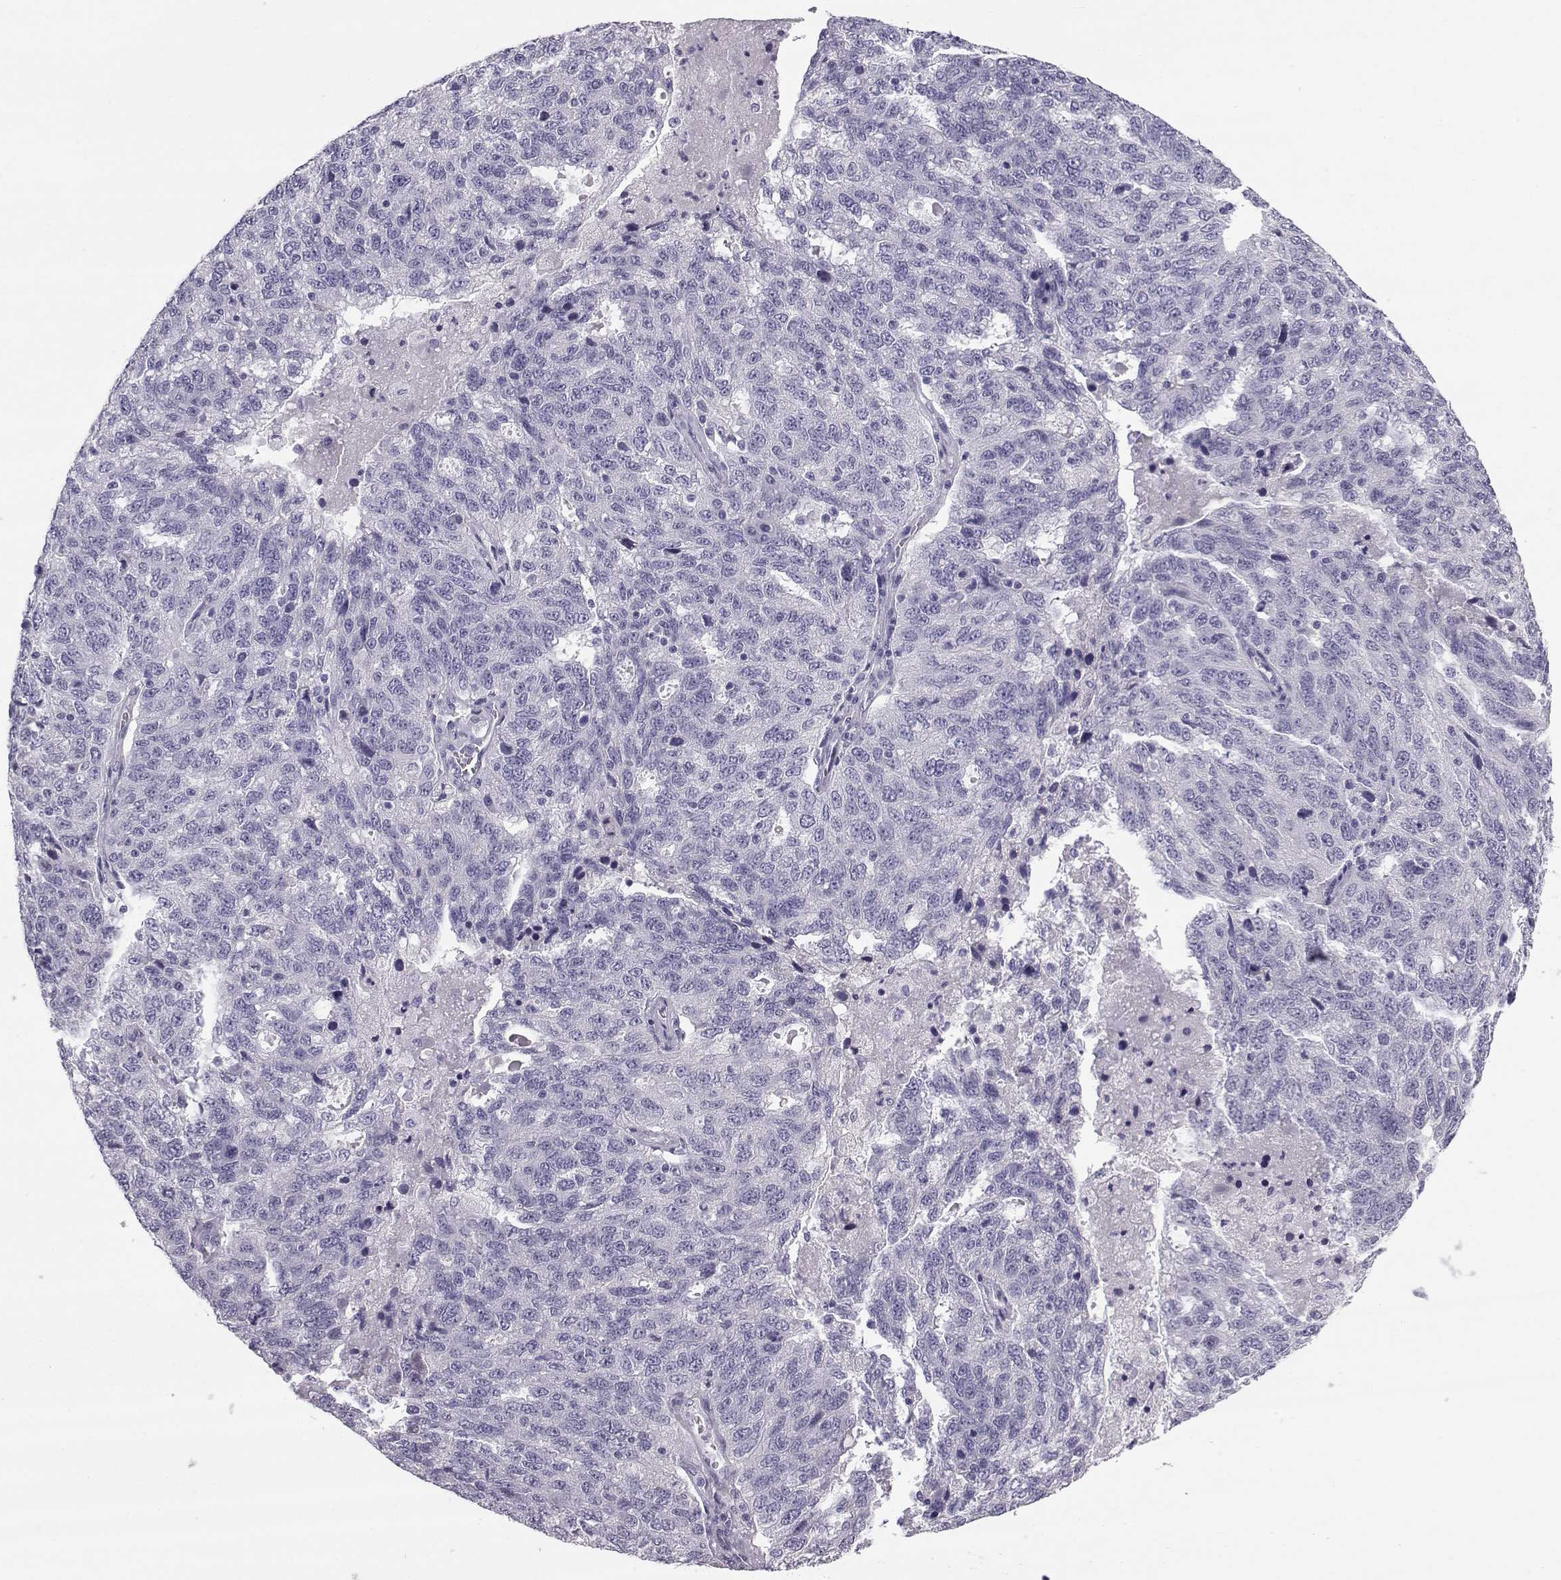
{"staining": {"intensity": "negative", "quantity": "none", "location": "none"}, "tissue": "ovarian cancer", "cell_type": "Tumor cells", "image_type": "cancer", "snomed": [{"axis": "morphology", "description": "Cystadenocarcinoma, serous, NOS"}, {"axis": "topography", "description": "Ovary"}], "caption": "Human ovarian cancer stained for a protein using immunohistochemistry (IHC) displays no expression in tumor cells.", "gene": "RNASE12", "patient": {"sex": "female", "age": 71}}